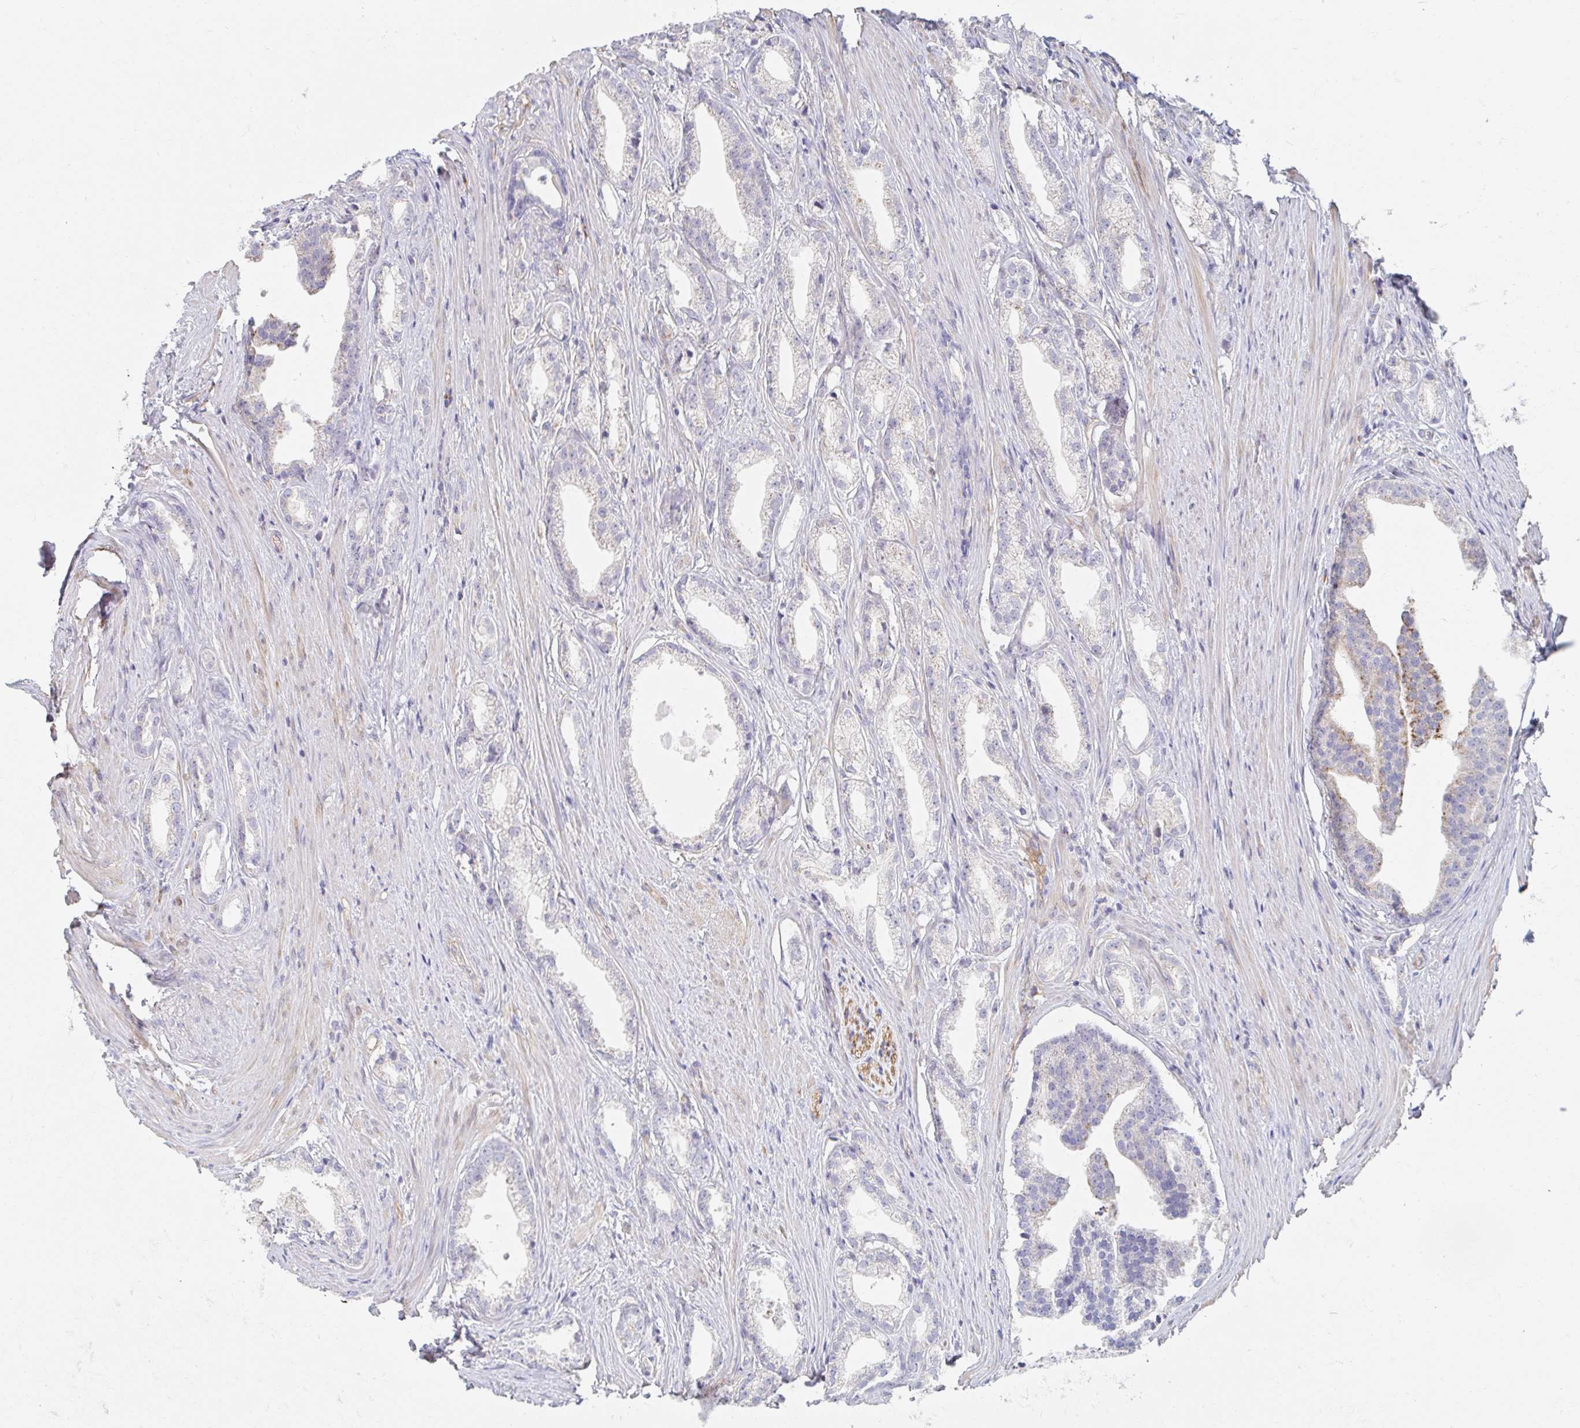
{"staining": {"intensity": "negative", "quantity": "none", "location": "none"}, "tissue": "prostate cancer", "cell_type": "Tumor cells", "image_type": "cancer", "snomed": [{"axis": "morphology", "description": "Adenocarcinoma, Low grade"}, {"axis": "topography", "description": "Prostate"}], "caption": "This image is of prostate adenocarcinoma (low-grade) stained with immunohistochemistry to label a protein in brown with the nuclei are counter-stained blue. There is no positivity in tumor cells.", "gene": "MYLK2", "patient": {"sex": "male", "age": 65}}